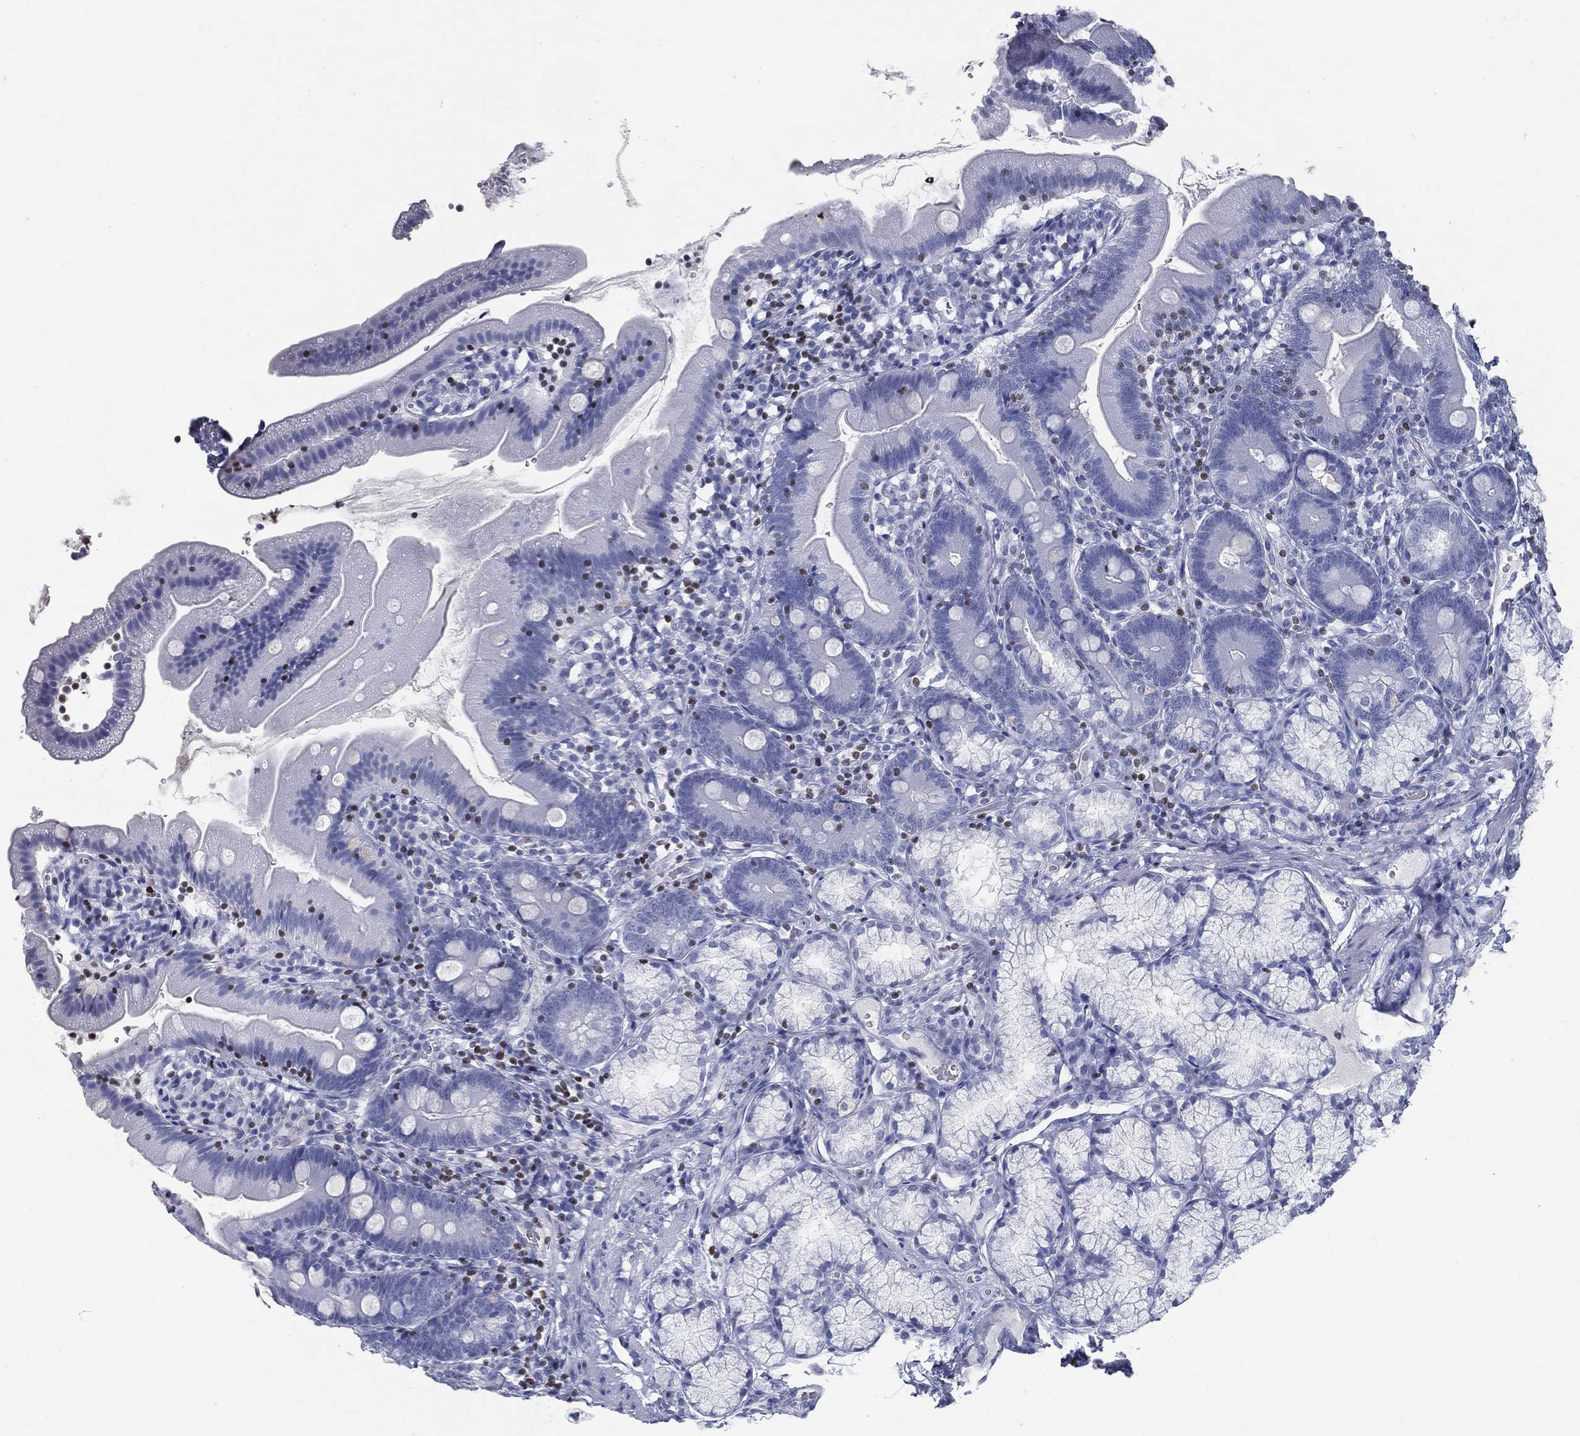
{"staining": {"intensity": "negative", "quantity": "none", "location": "none"}, "tissue": "duodenum", "cell_type": "Glandular cells", "image_type": "normal", "snomed": [{"axis": "morphology", "description": "Normal tissue, NOS"}, {"axis": "topography", "description": "Duodenum"}], "caption": "Immunohistochemistry of unremarkable human duodenum demonstrates no positivity in glandular cells.", "gene": "PYHIN1", "patient": {"sex": "female", "age": 67}}